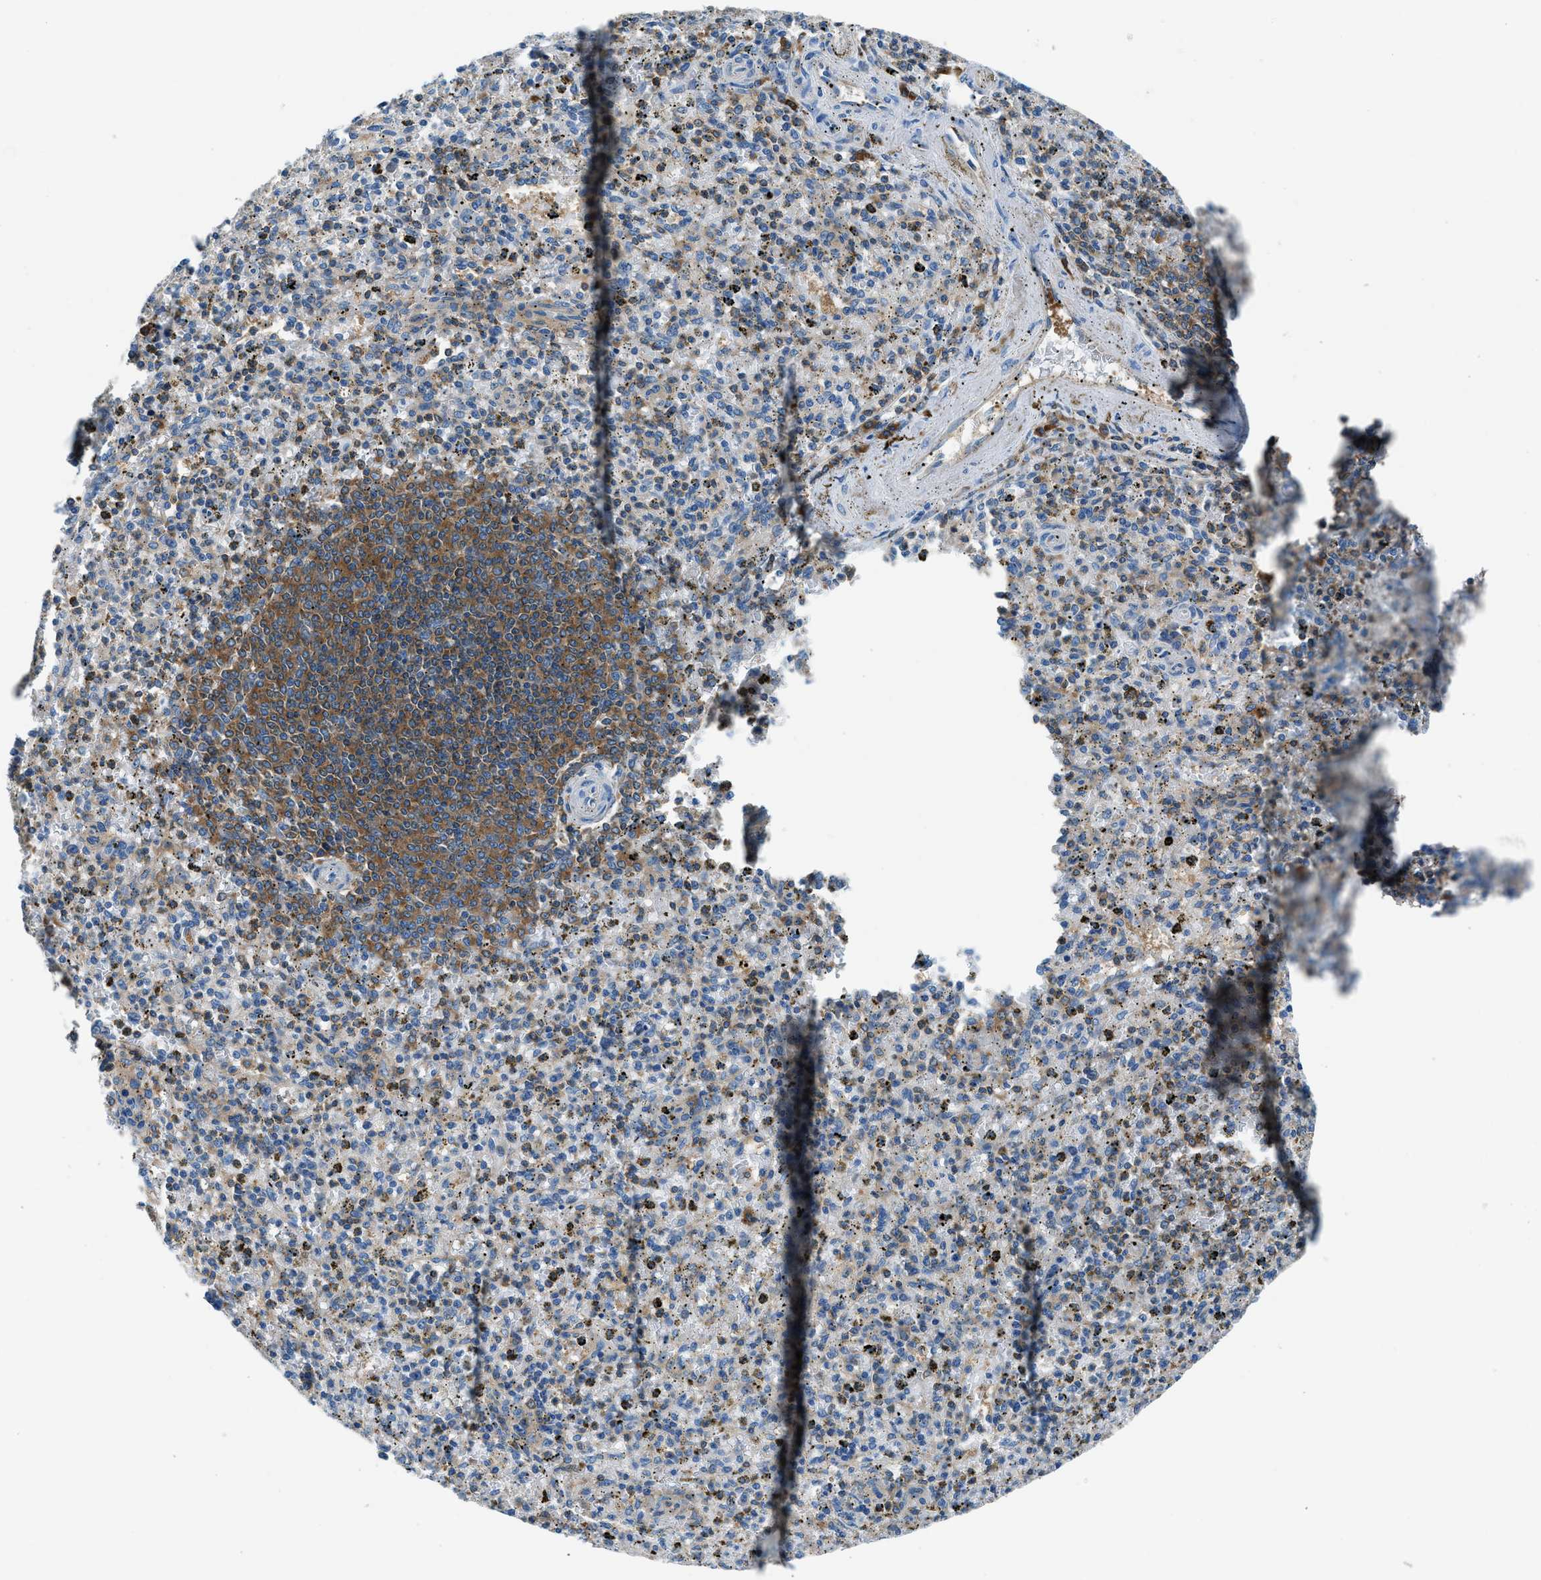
{"staining": {"intensity": "moderate", "quantity": "<25%", "location": "cytoplasmic/membranous"}, "tissue": "spleen", "cell_type": "Cells in red pulp", "image_type": "normal", "snomed": [{"axis": "morphology", "description": "Normal tissue, NOS"}, {"axis": "topography", "description": "Spleen"}], "caption": "A micrograph of human spleen stained for a protein demonstrates moderate cytoplasmic/membranous brown staining in cells in red pulp. (IHC, brightfield microscopy, high magnification).", "gene": "SARS1", "patient": {"sex": "male", "age": 72}}